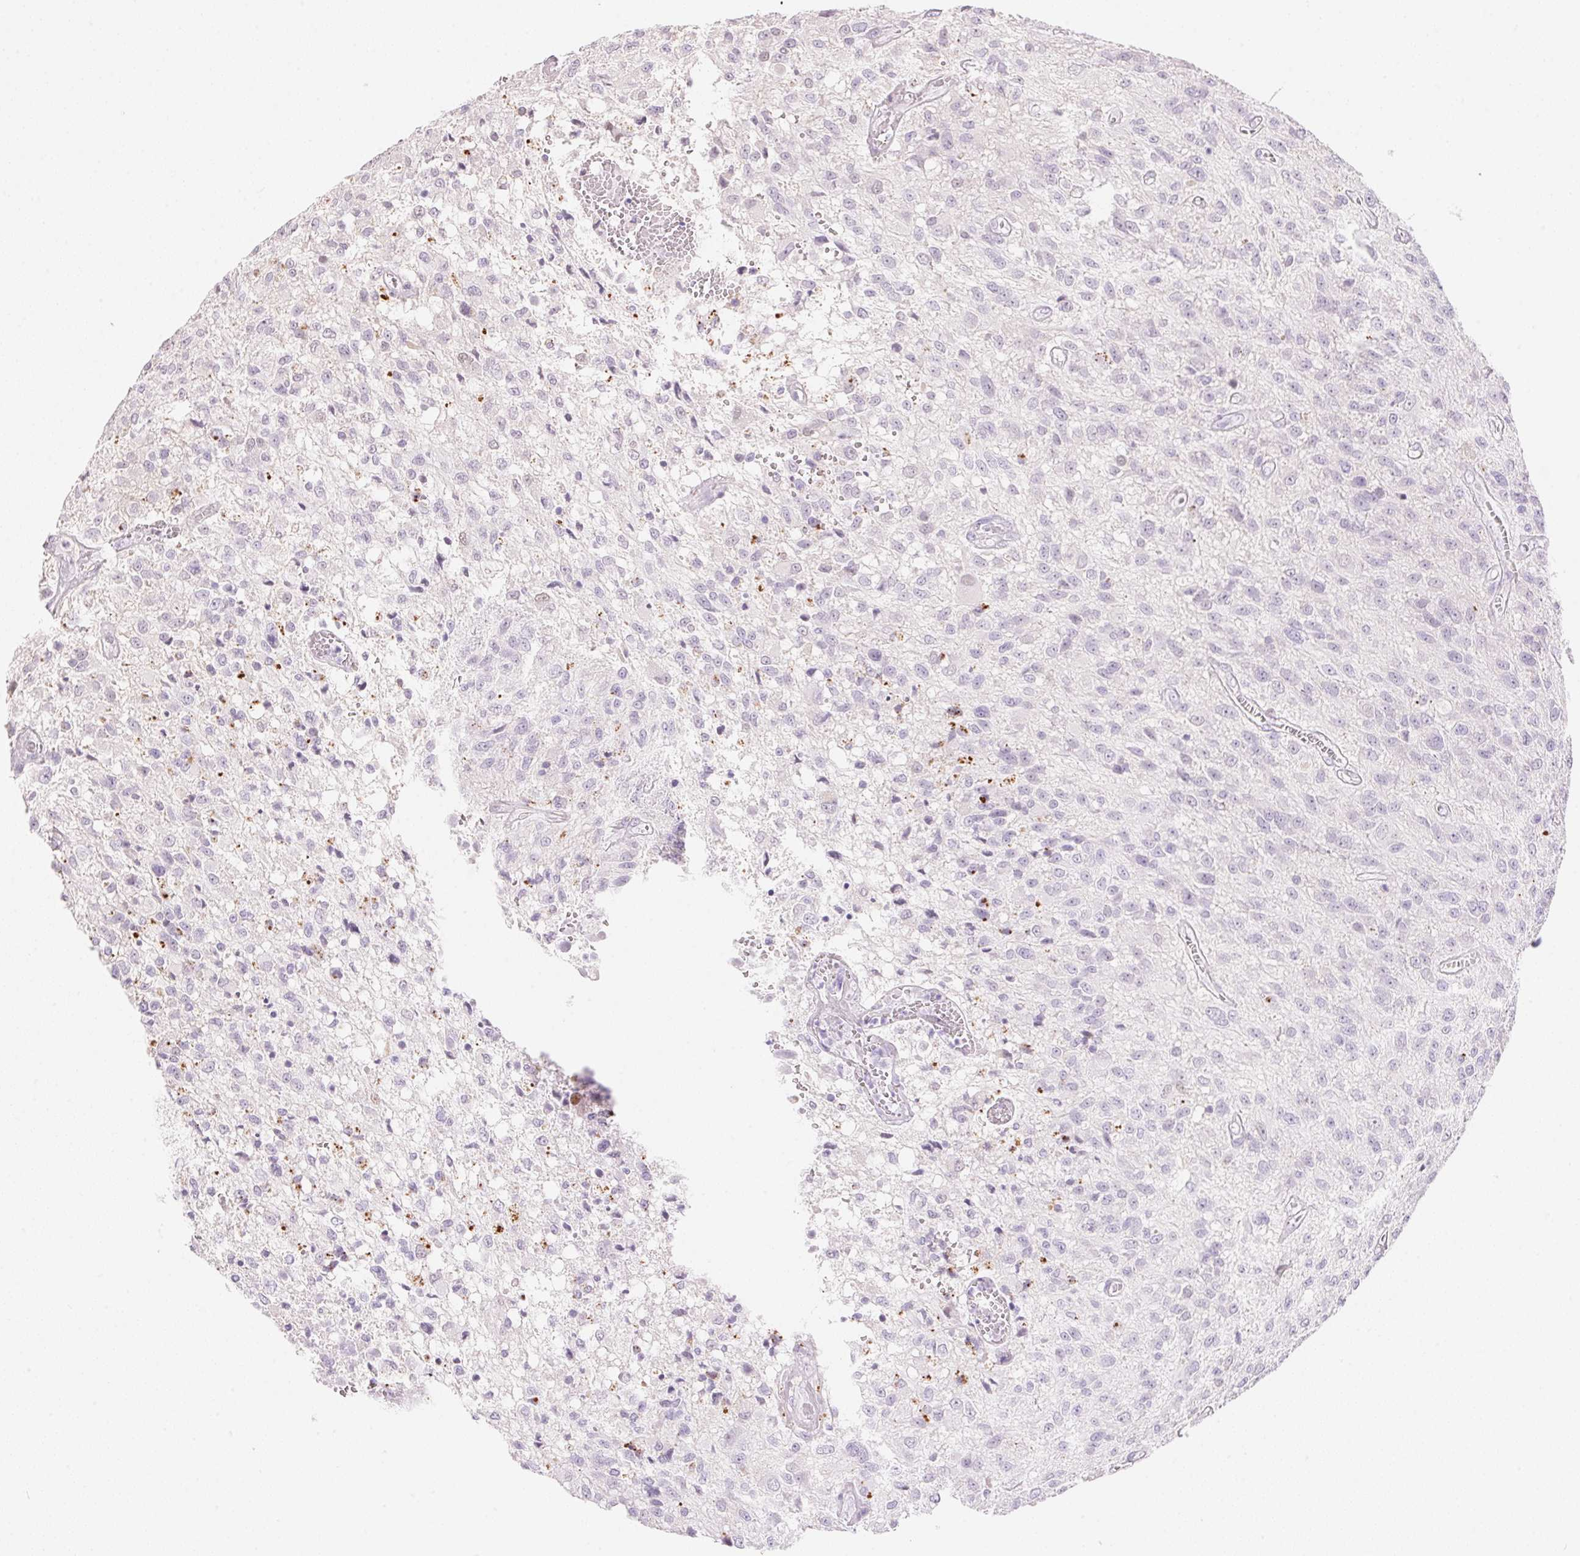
{"staining": {"intensity": "negative", "quantity": "none", "location": "none"}, "tissue": "glioma", "cell_type": "Tumor cells", "image_type": "cancer", "snomed": [{"axis": "morphology", "description": "Glioma, malignant, Low grade"}, {"axis": "topography", "description": "Brain"}], "caption": "This is an immunohistochemistry micrograph of malignant glioma (low-grade). There is no expression in tumor cells.", "gene": "TEKT1", "patient": {"sex": "male", "age": 66}}